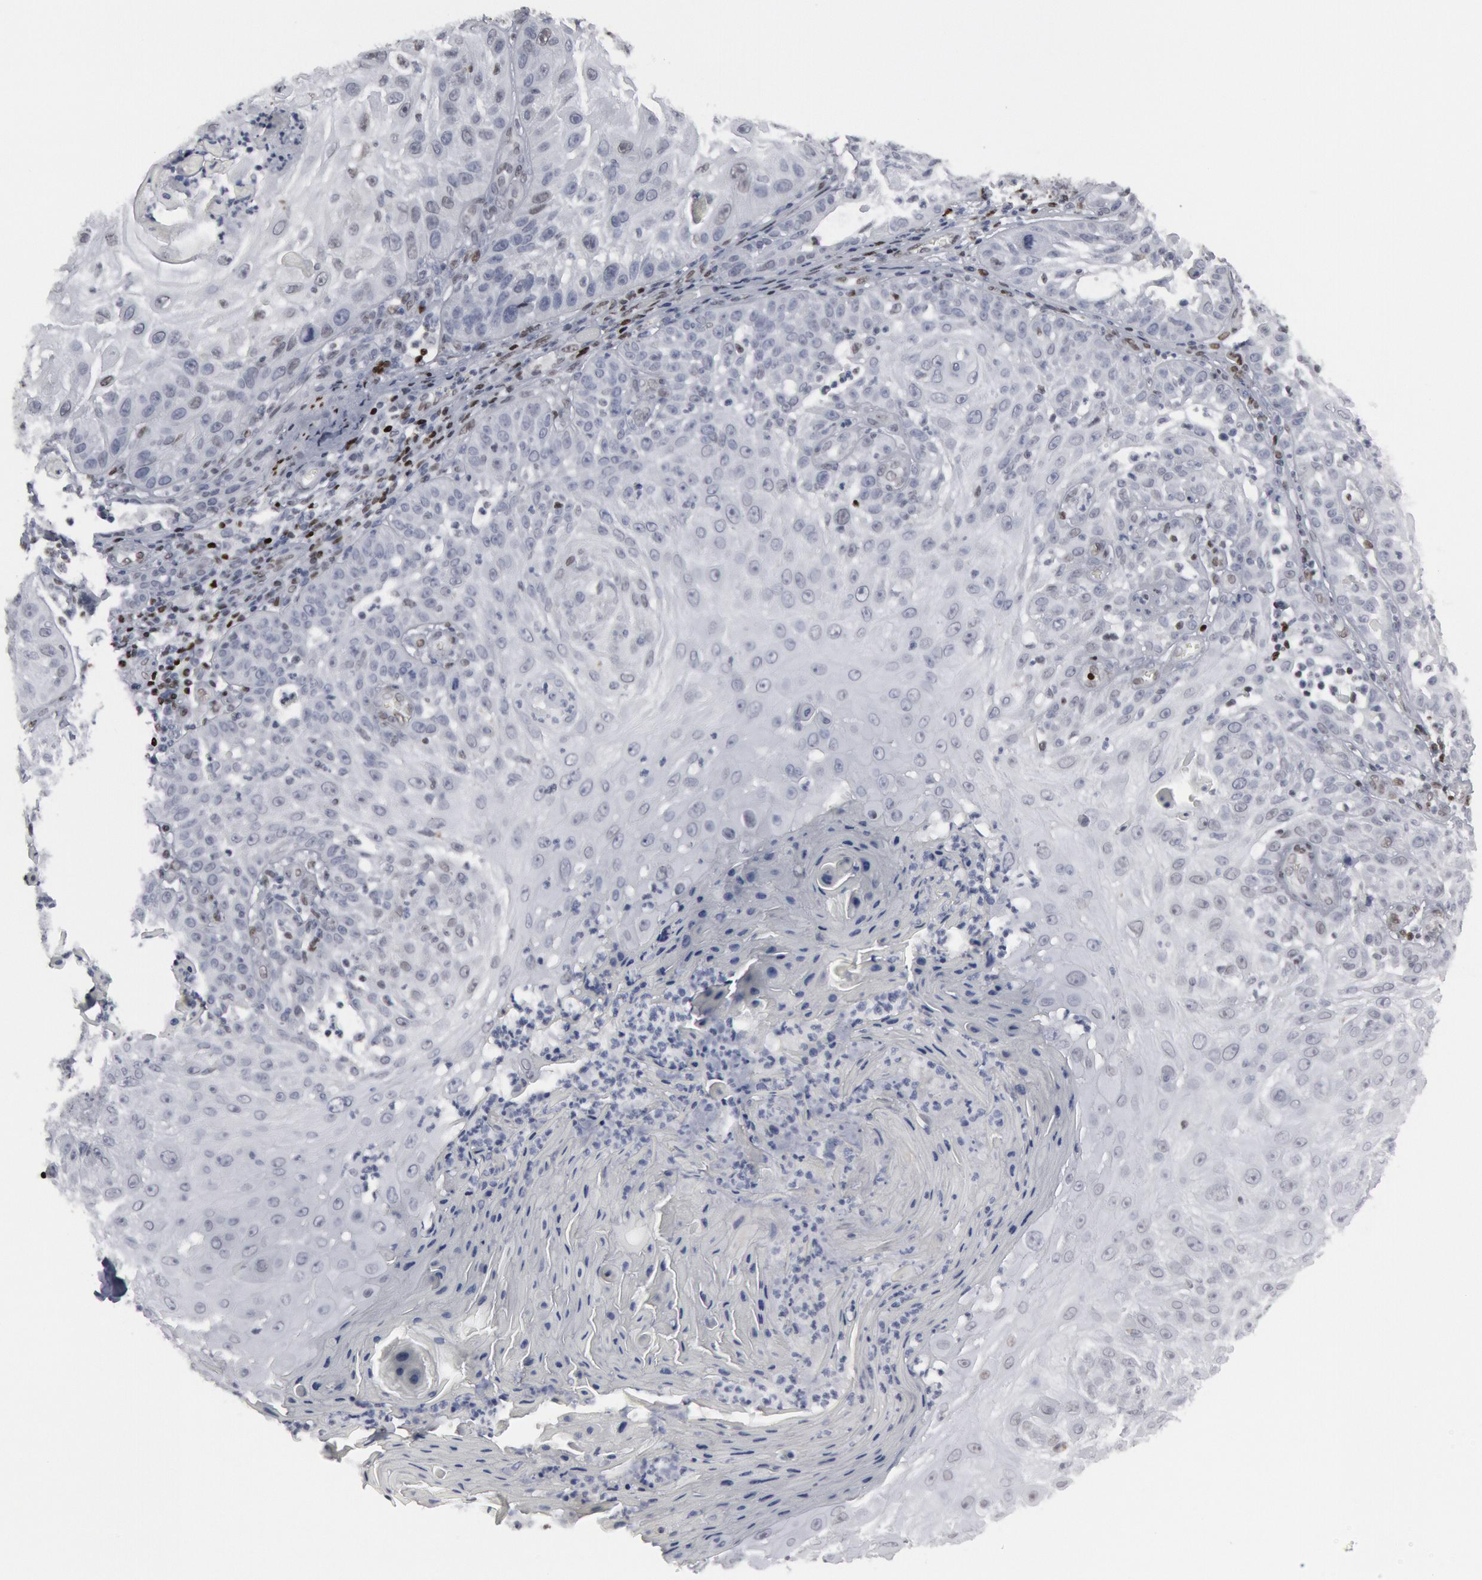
{"staining": {"intensity": "negative", "quantity": "none", "location": "none"}, "tissue": "skin cancer", "cell_type": "Tumor cells", "image_type": "cancer", "snomed": [{"axis": "morphology", "description": "Squamous cell carcinoma, NOS"}, {"axis": "topography", "description": "Skin"}], "caption": "Tumor cells are negative for brown protein staining in skin squamous cell carcinoma.", "gene": "MECP2", "patient": {"sex": "female", "age": 89}}